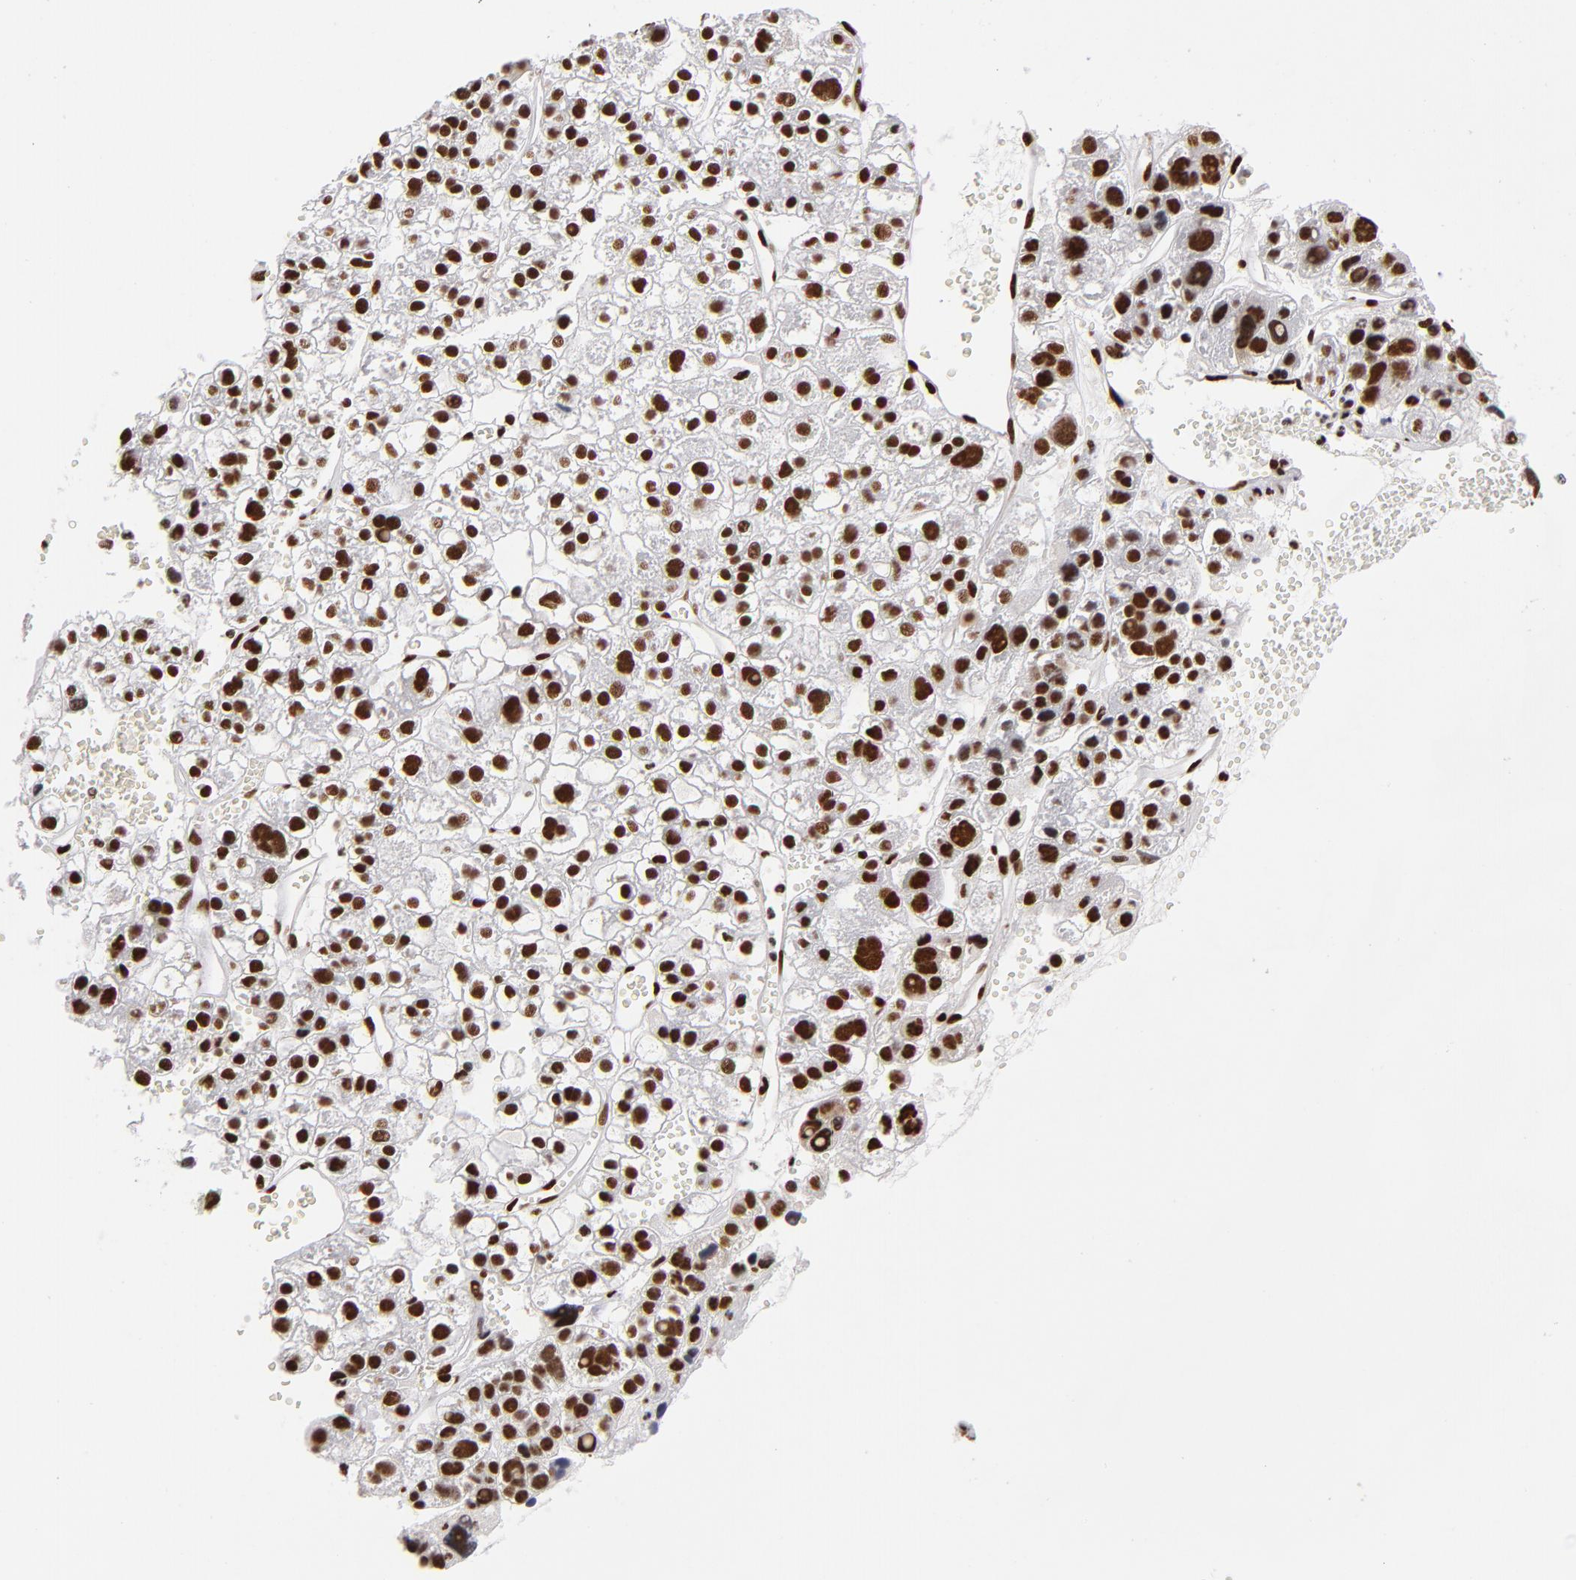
{"staining": {"intensity": "strong", "quantity": ">75%", "location": "nuclear"}, "tissue": "liver cancer", "cell_type": "Tumor cells", "image_type": "cancer", "snomed": [{"axis": "morphology", "description": "Carcinoma, Hepatocellular, NOS"}, {"axis": "topography", "description": "Liver"}], "caption": "Strong nuclear staining for a protein is identified in about >75% of tumor cells of liver hepatocellular carcinoma using immunohistochemistry (IHC).", "gene": "MRE11", "patient": {"sex": "female", "age": 85}}